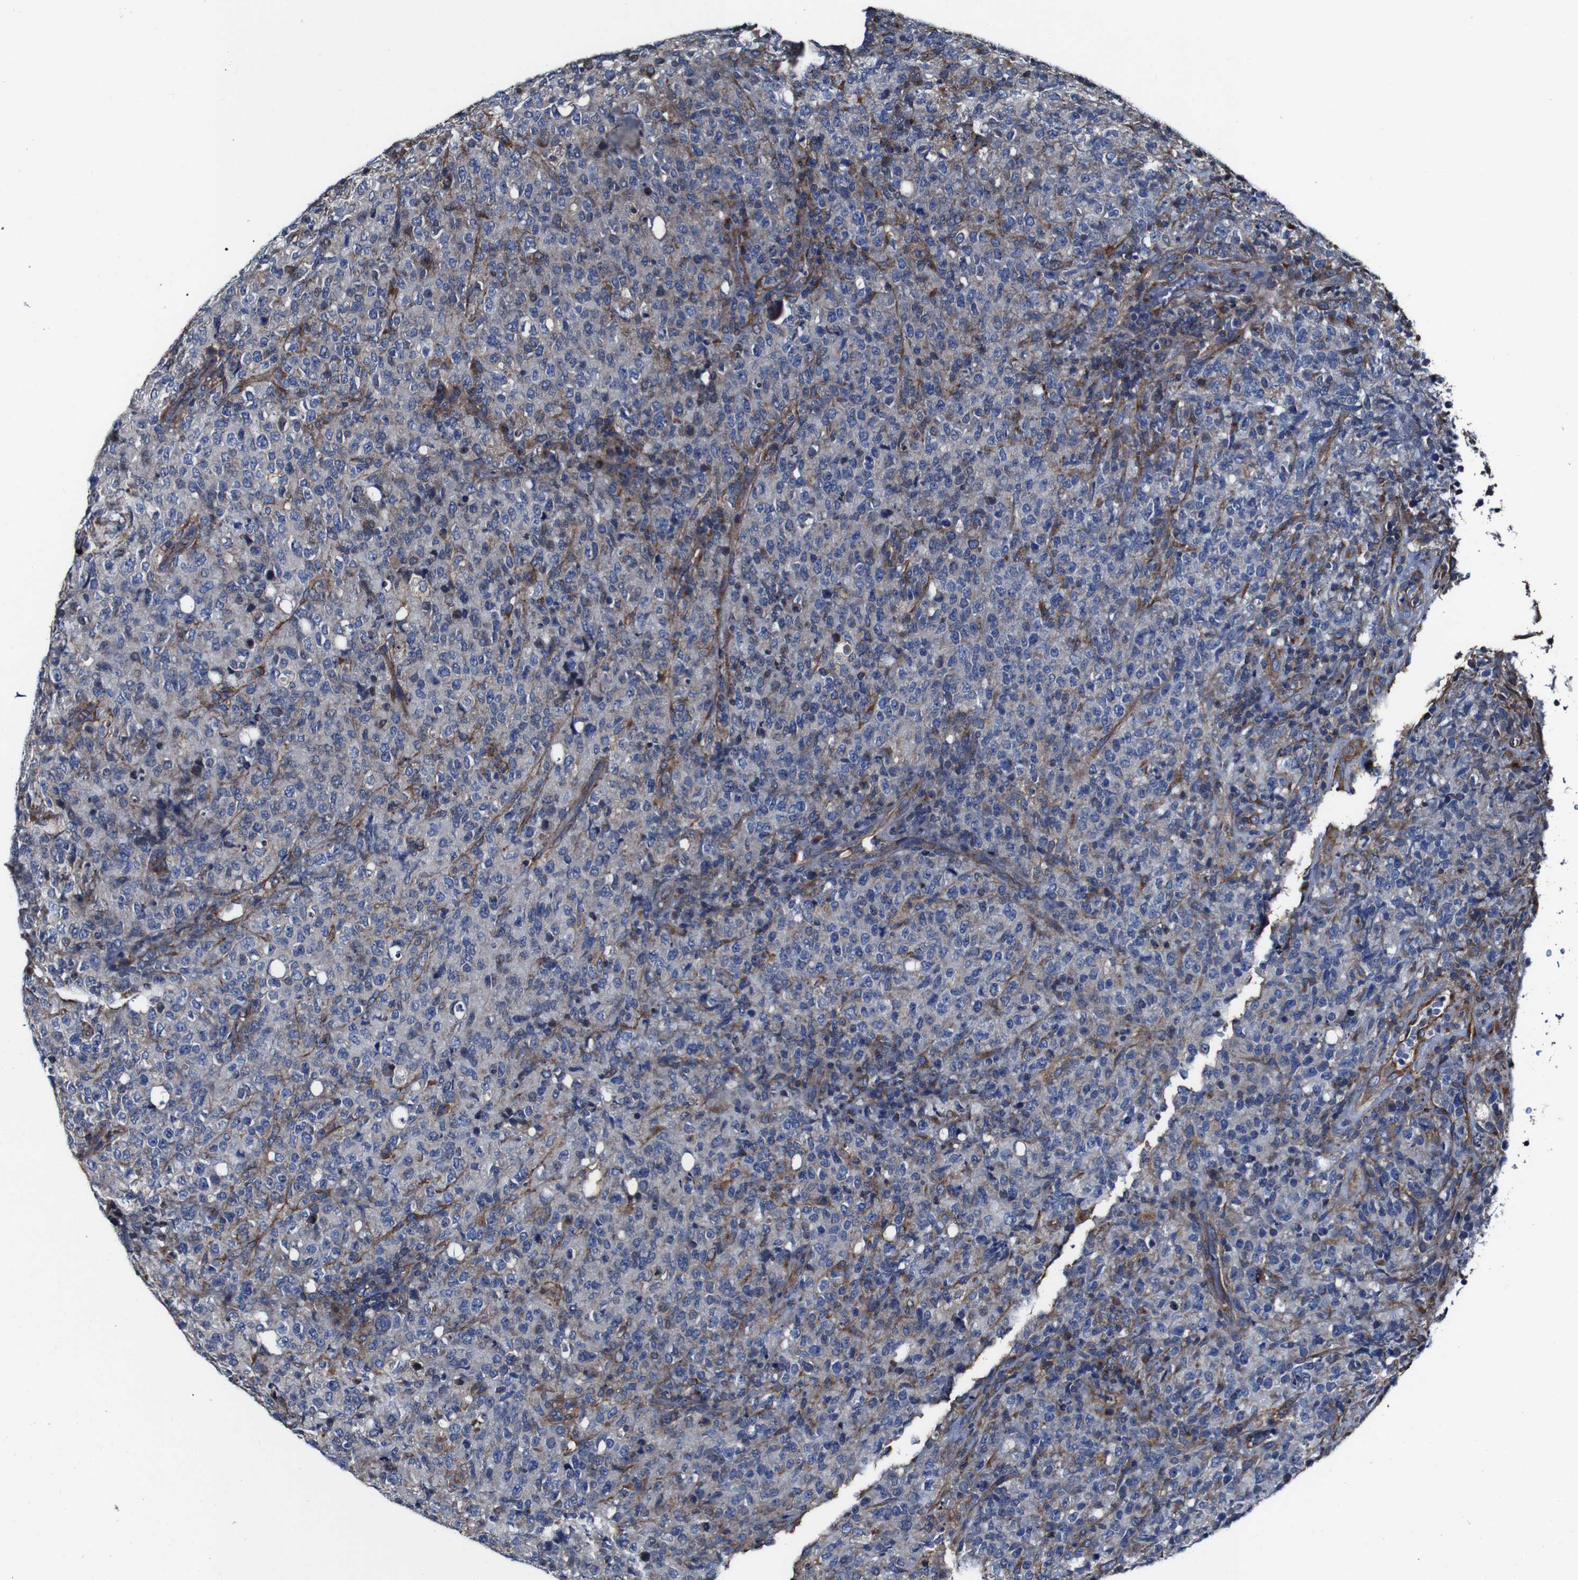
{"staining": {"intensity": "moderate", "quantity": "<25%", "location": "cytoplasmic/membranous"}, "tissue": "lymphoma", "cell_type": "Tumor cells", "image_type": "cancer", "snomed": [{"axis": "morphology", "description": "Malignant lymphoma, non-Hodgkin's type, High grade"}, {"axis": "topography", "description": "Tonsil"}], "caption": "IHC of high-grade malignant lymphoma, non-Hodgkin's type exhibits low levels of moderate cytoplasmic/membranous expression in approximately <25% of tumor cells. The staining is performed using DAB (3,3'-diaminobenzidine) brown chromogen to label protein expression. The nuclei are counter-stained blue using hematoxylin.", "gene": "CSF1R", "patient": {"sex": "female", "age": 36}}